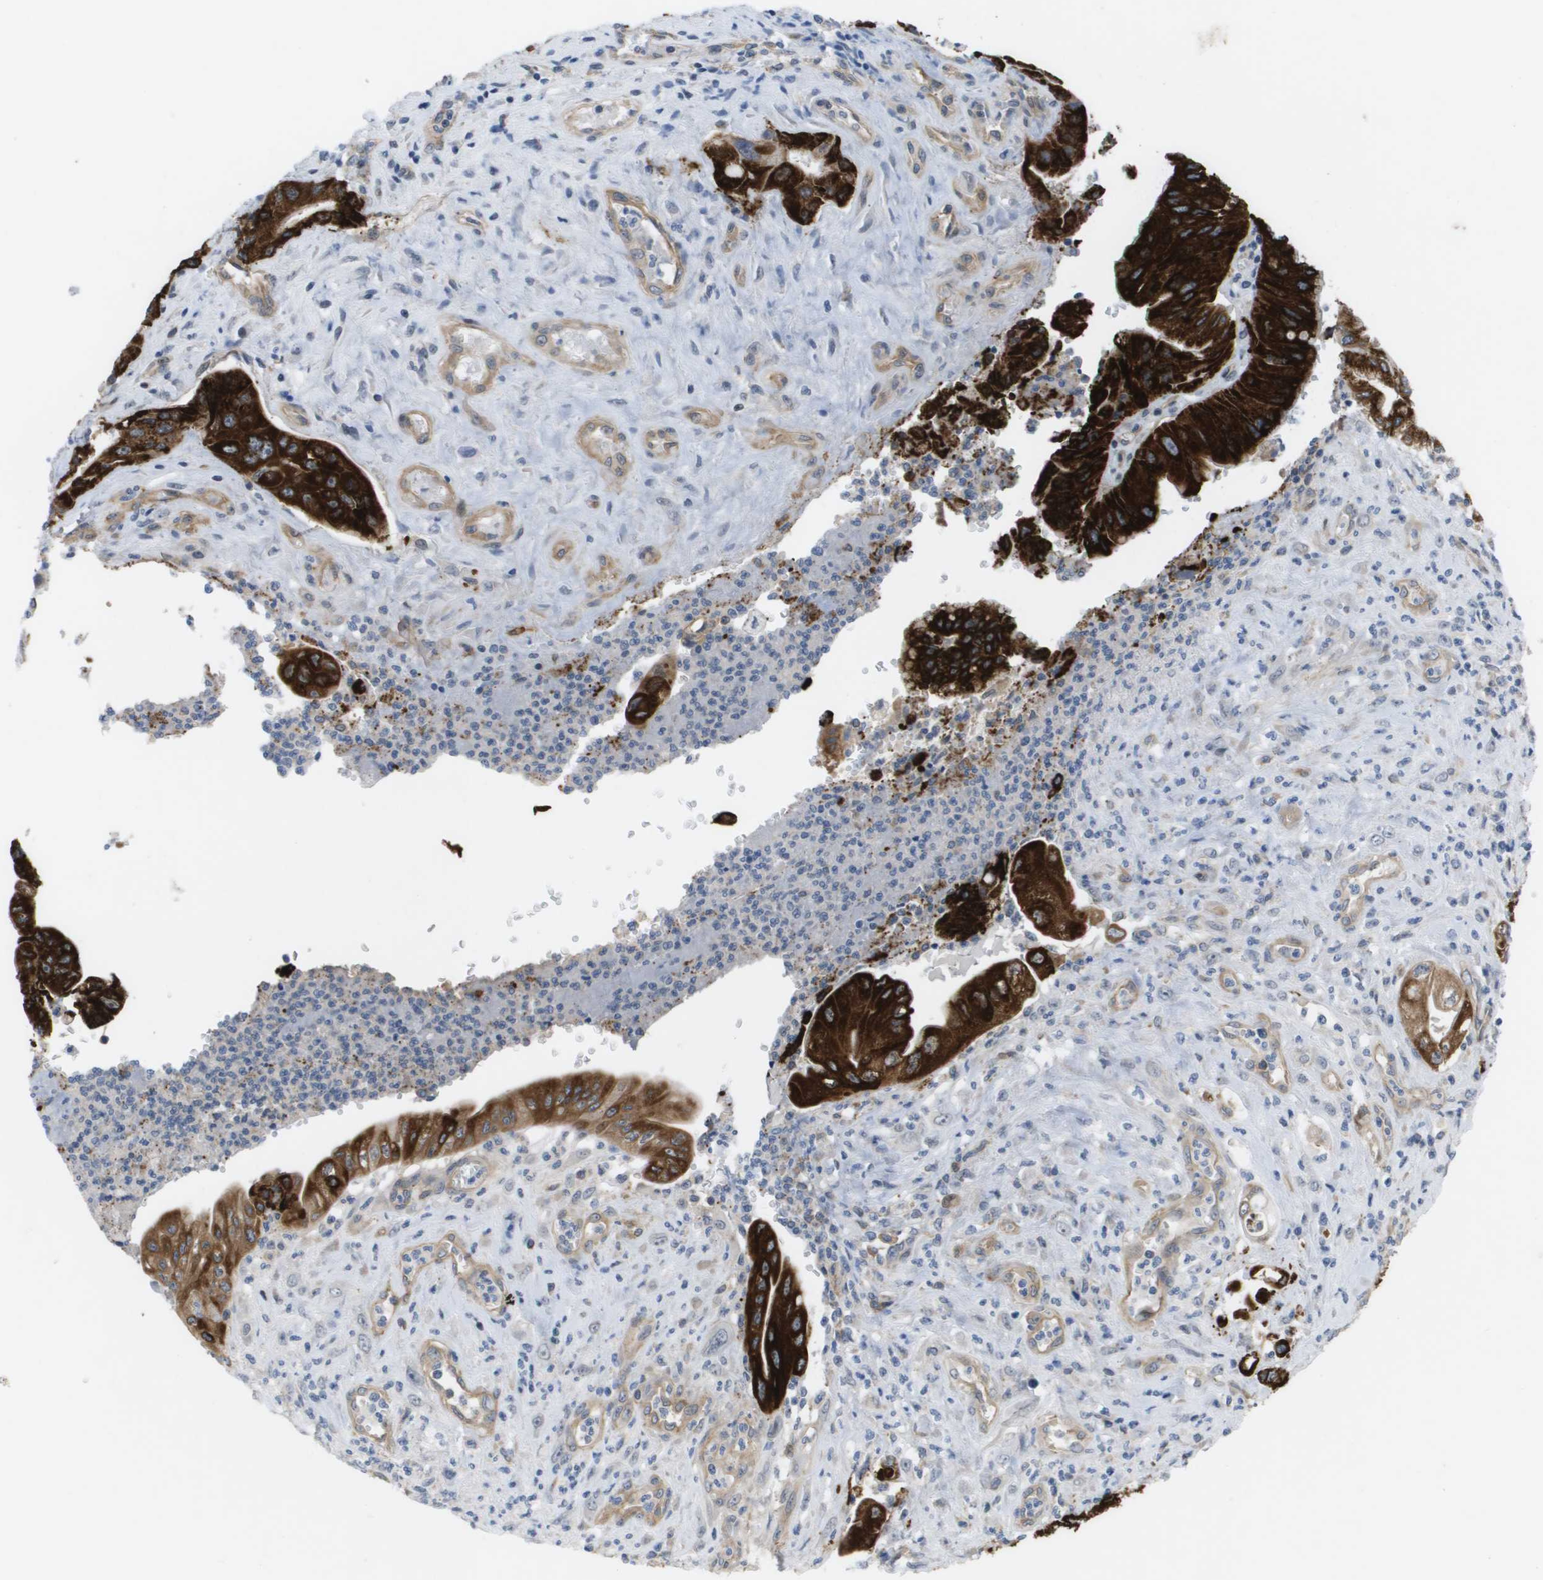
{"staining": {"intensity": "strong", "quantity": "25%-75%", "location": "cytoplasmic/membranous"}, "tissue": "pancreatic cancer", "cell_type": "Tumor cells", "image_type": "cancer", "snomed": [{"axis": "morphology", "description": "Adenocarcinoma, NOS"}, {"axis": "topography", "description": "Pancreas"}], "caption": "This micrograph demonstrates pancreatic cancer stained with immunohistochemistry to label a protein in brown. The cytoplasmic/membranous of tumor cells show strong positivity for the protein. Nuclei are counter-stained blue.", "gene": "MTARC2", "patient": {"sex": "female", "age": 73}}